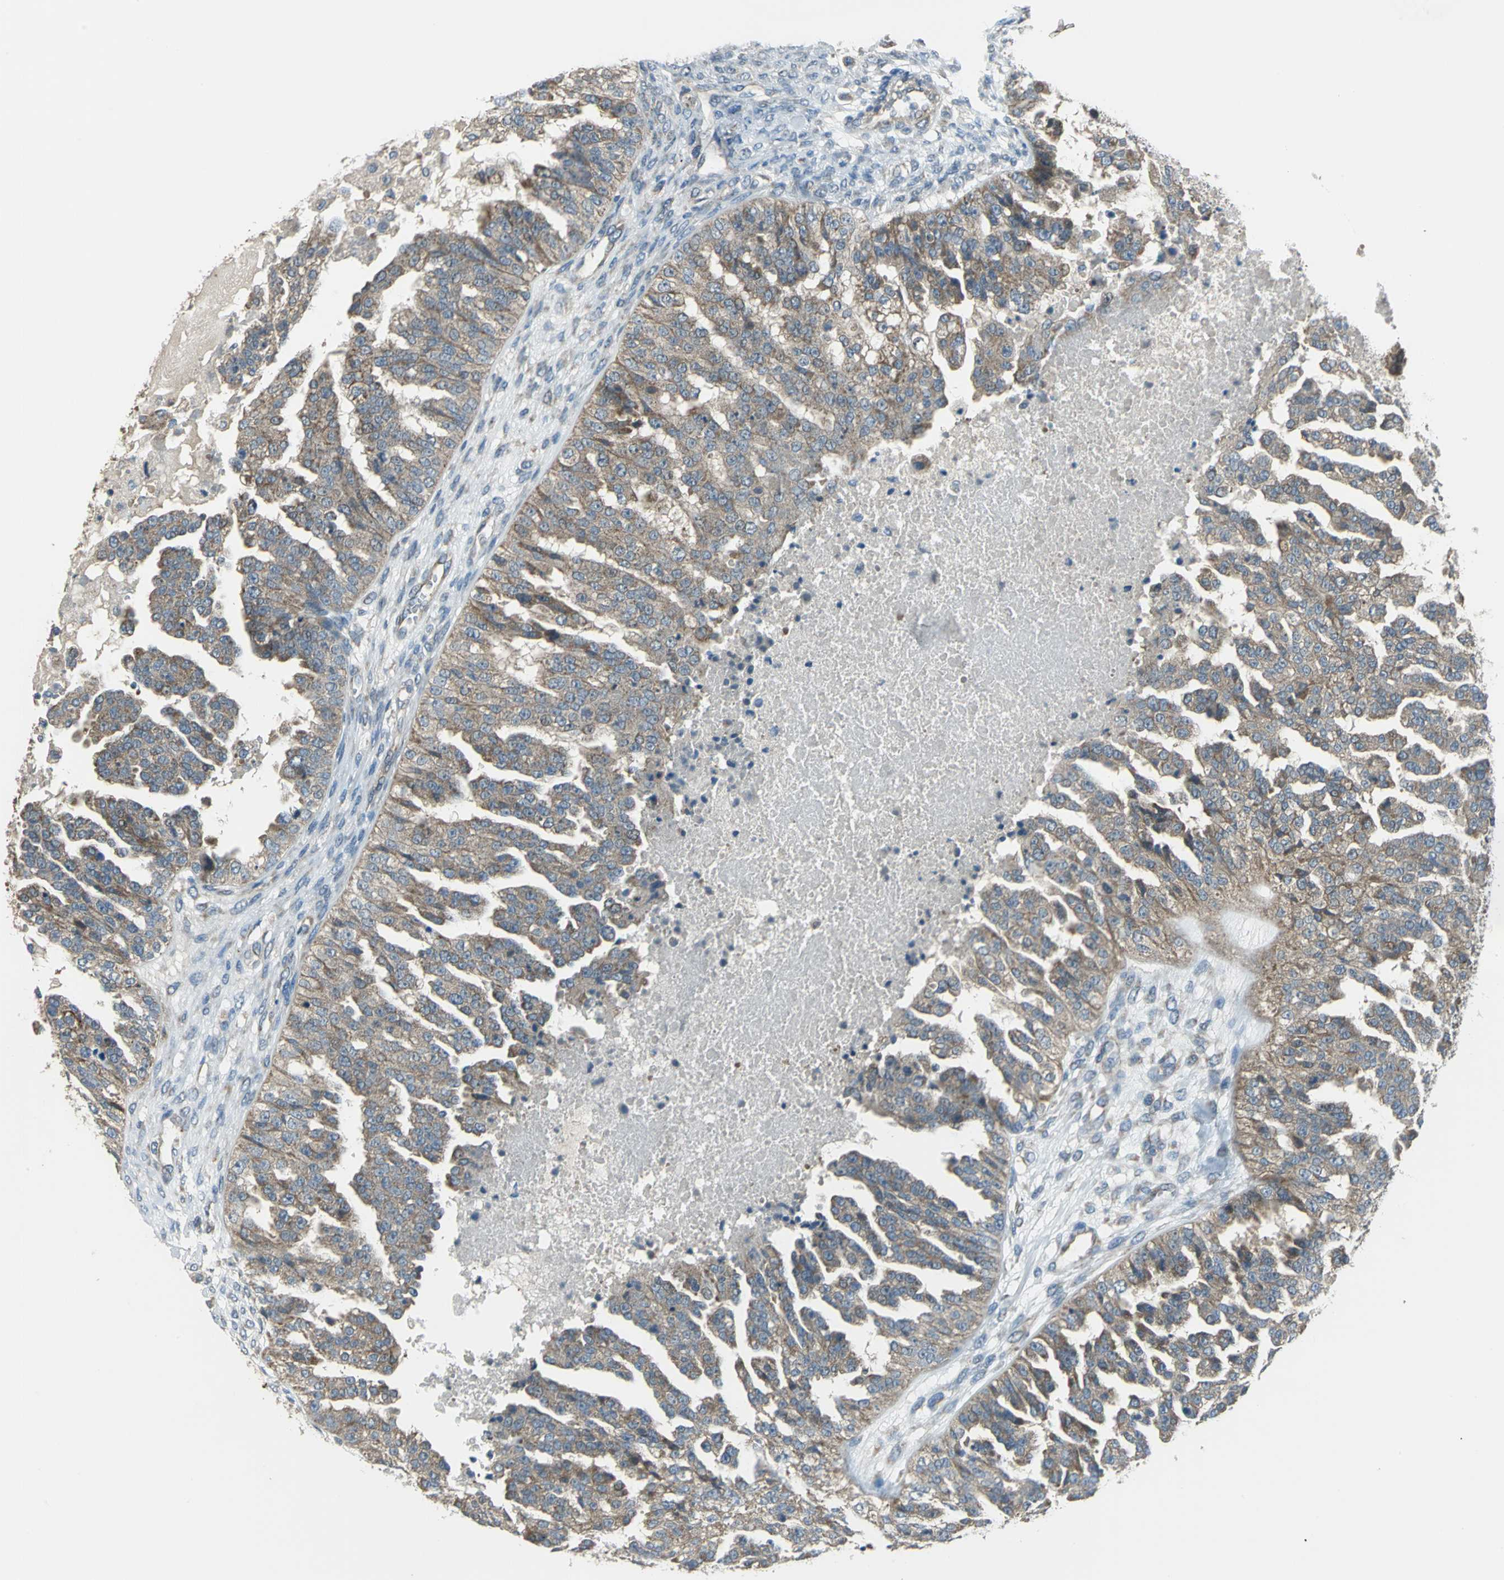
{"staining": {"intensity": "moderate", "quantity": ">75%", "location": "cytoplasmic/membranous"}, "tissue": "ovarian cancer", "cell_type": "Tumor cells", "image_type": "cancer", "snomed": [{"axis": "morphology", "description": "Carcinoma, NOS"}, {"axis": "topography", "description": "Soft tissue"}, {"axis": "topography", "description": "Ovary"}], "caption": "Protein analysis of ovarian cancer tissue demonstrates moderate cytoplasmic/membranous staining in approximately >75% of tumor cells.", "gene": "TRAK1", "patient": {"sex": "female", "age": 54}}